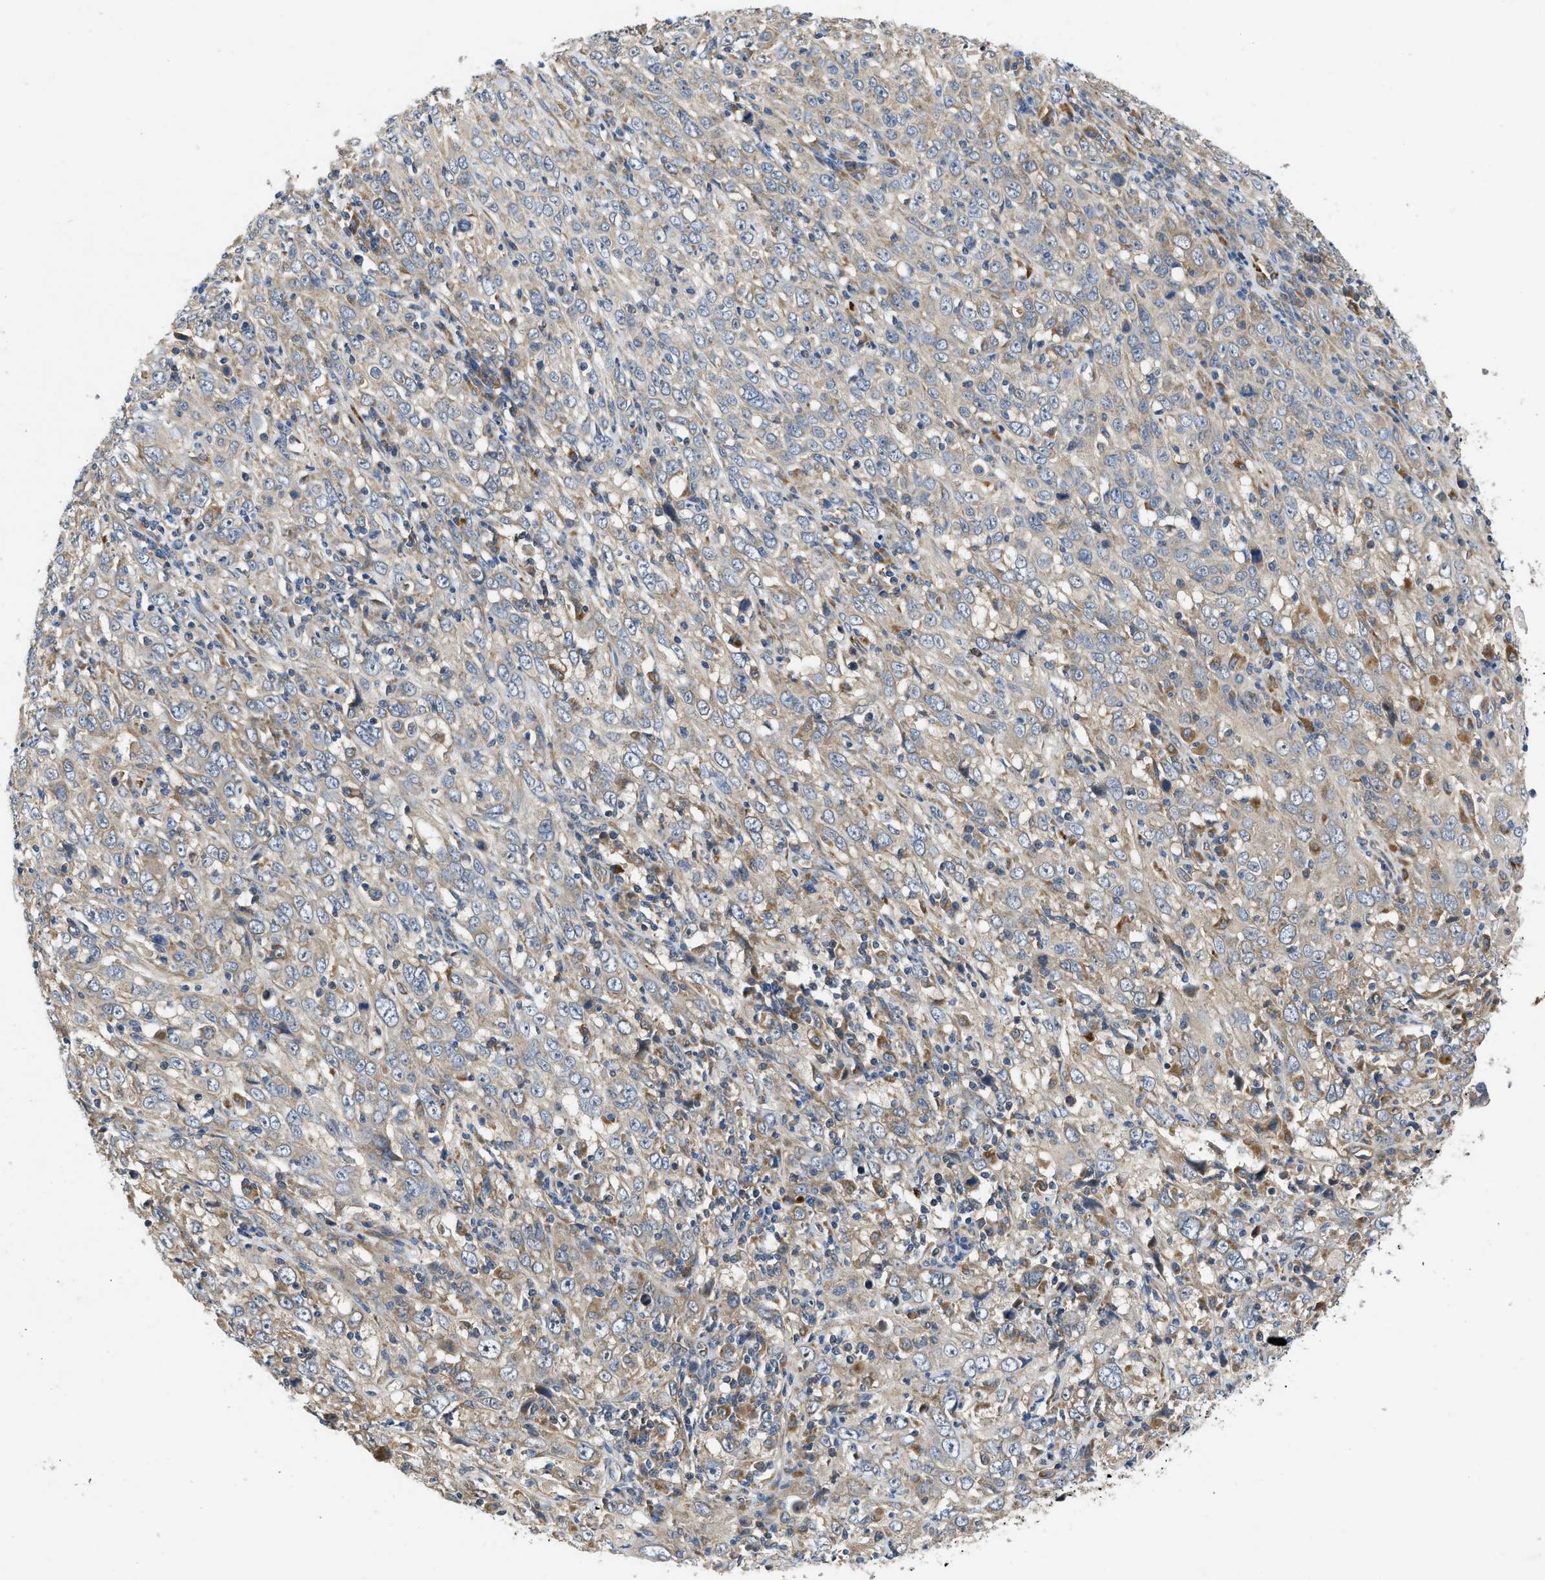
{"staining": {"intensity": "weak", "quantity": "<25%", "location": "cytoplasmic/membranous"}, "tissue": "cervical cancer", "cell_type": "Tumor cells", "image_type": "cancer", "snomed": [{"axis": "morphology", "description": "Squamous cell carcinoma, NOS"}, {"axis": "topography", "description": "Cervix"}], "caption": "High magnification brightfield microscopy of cervical cancer (squamous cell carcinoma) stained with DAB (brown) and counterstained with hematoxylin (blue): tumor cells show no significant staining.", "gene": "ZNF599", "patient": {"sex": "female", "age": 46}}